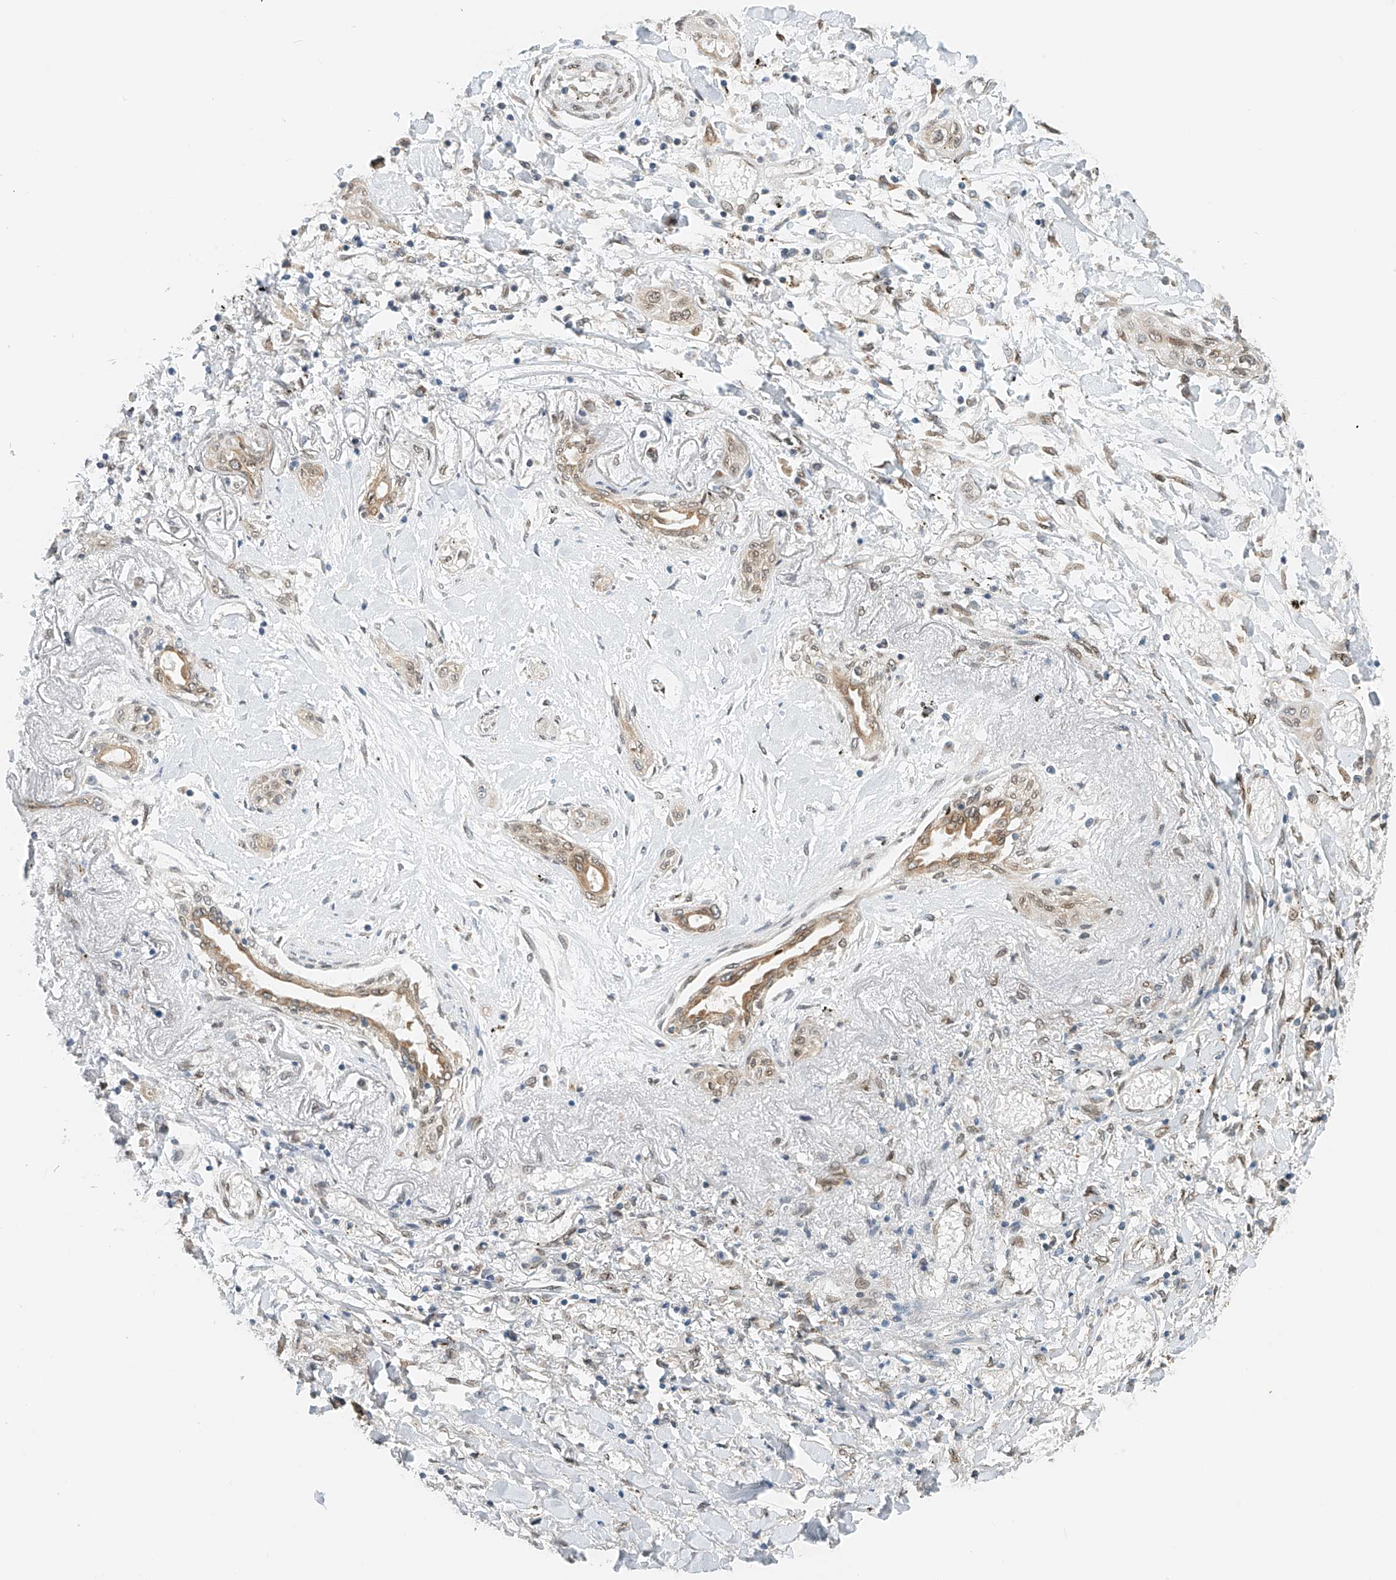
{"staining": {"intensity": "weak", "quantity": "<25%", "location": "nuclear"}, "tissue": "lung cancer", "cell_type": "Tumor cells", "image_type": "cancer", "snomed": [{"axis": "morphology", "description": "Squamous cell carcinoma, NOS"}, {"axis": "topography", "description": "Lung"}], "caption": "Lung squamous cell carcinoma was stained to show a protein in brown. There is no significant positivity in tumor cells. The staining is performed using DAB brown chromogen with nuclei counter-stained in using hematoxylin.", "gene": "STARD9", "patient": {"sex": "female", "age": 47}}